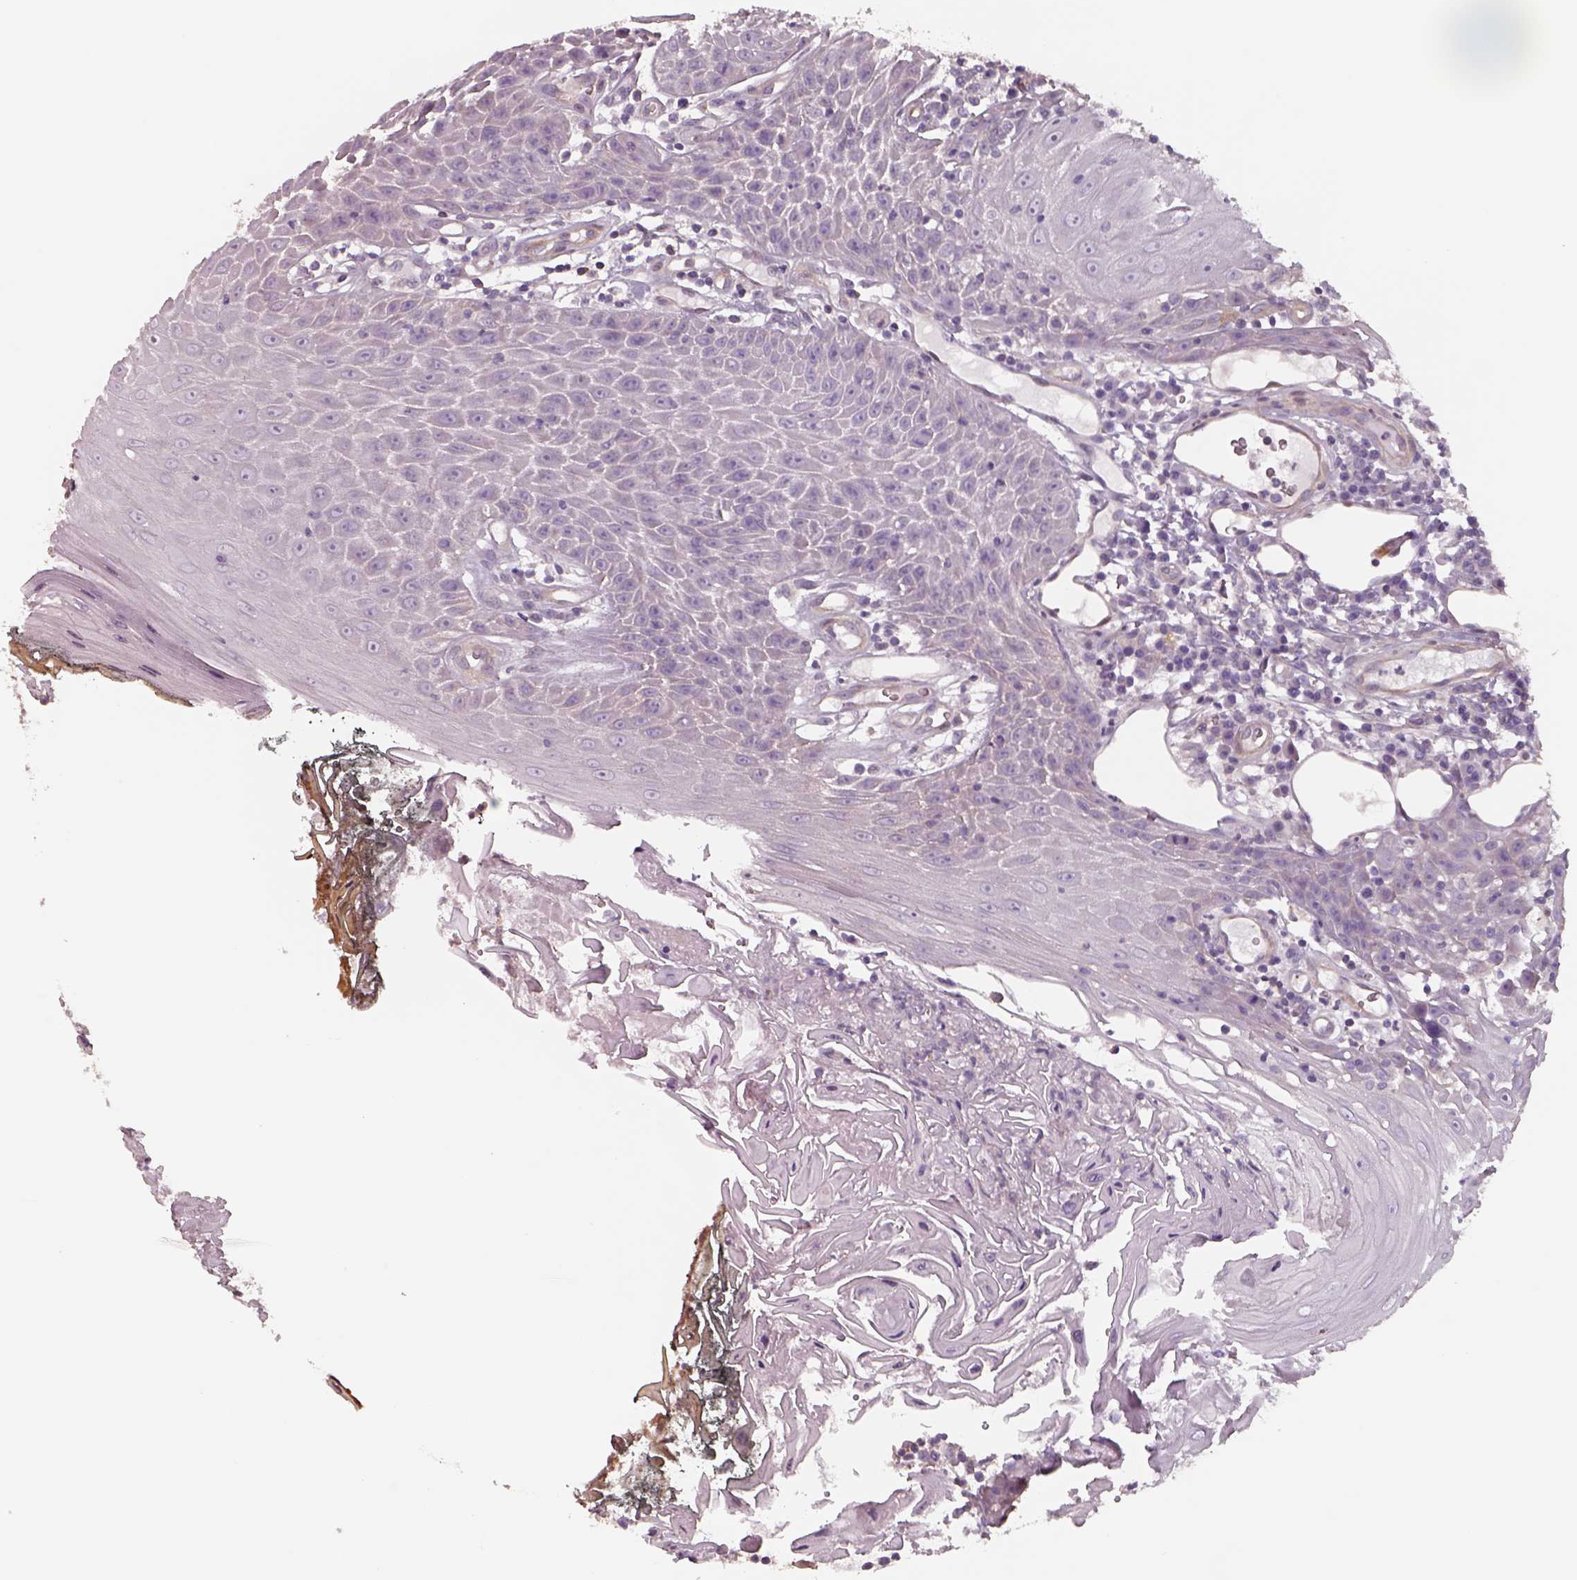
{"staining": {"intensity": "negative", "quantity": "none", "location": "none"}, "tissue": "head and neck cancer", "cell_type": "Tumor cells", "image_type": "cancer", "snomed": [{"axis": "morphology", "description": "Squamous cell carcinoma, NOS"}, {"axis": "topography", "description": "Head-Neck"}], "caption": "Immunohistochemical staining of squamous cell carcinoma (head and neck) displays no significant staining in tumor cells. (DAB (3,3'-diaminobenzidine) IHC visualized using brightfield microscopy, high magnification).", "gene": "ISYNA1", "patient": {"sex": "male", "age": 52}}